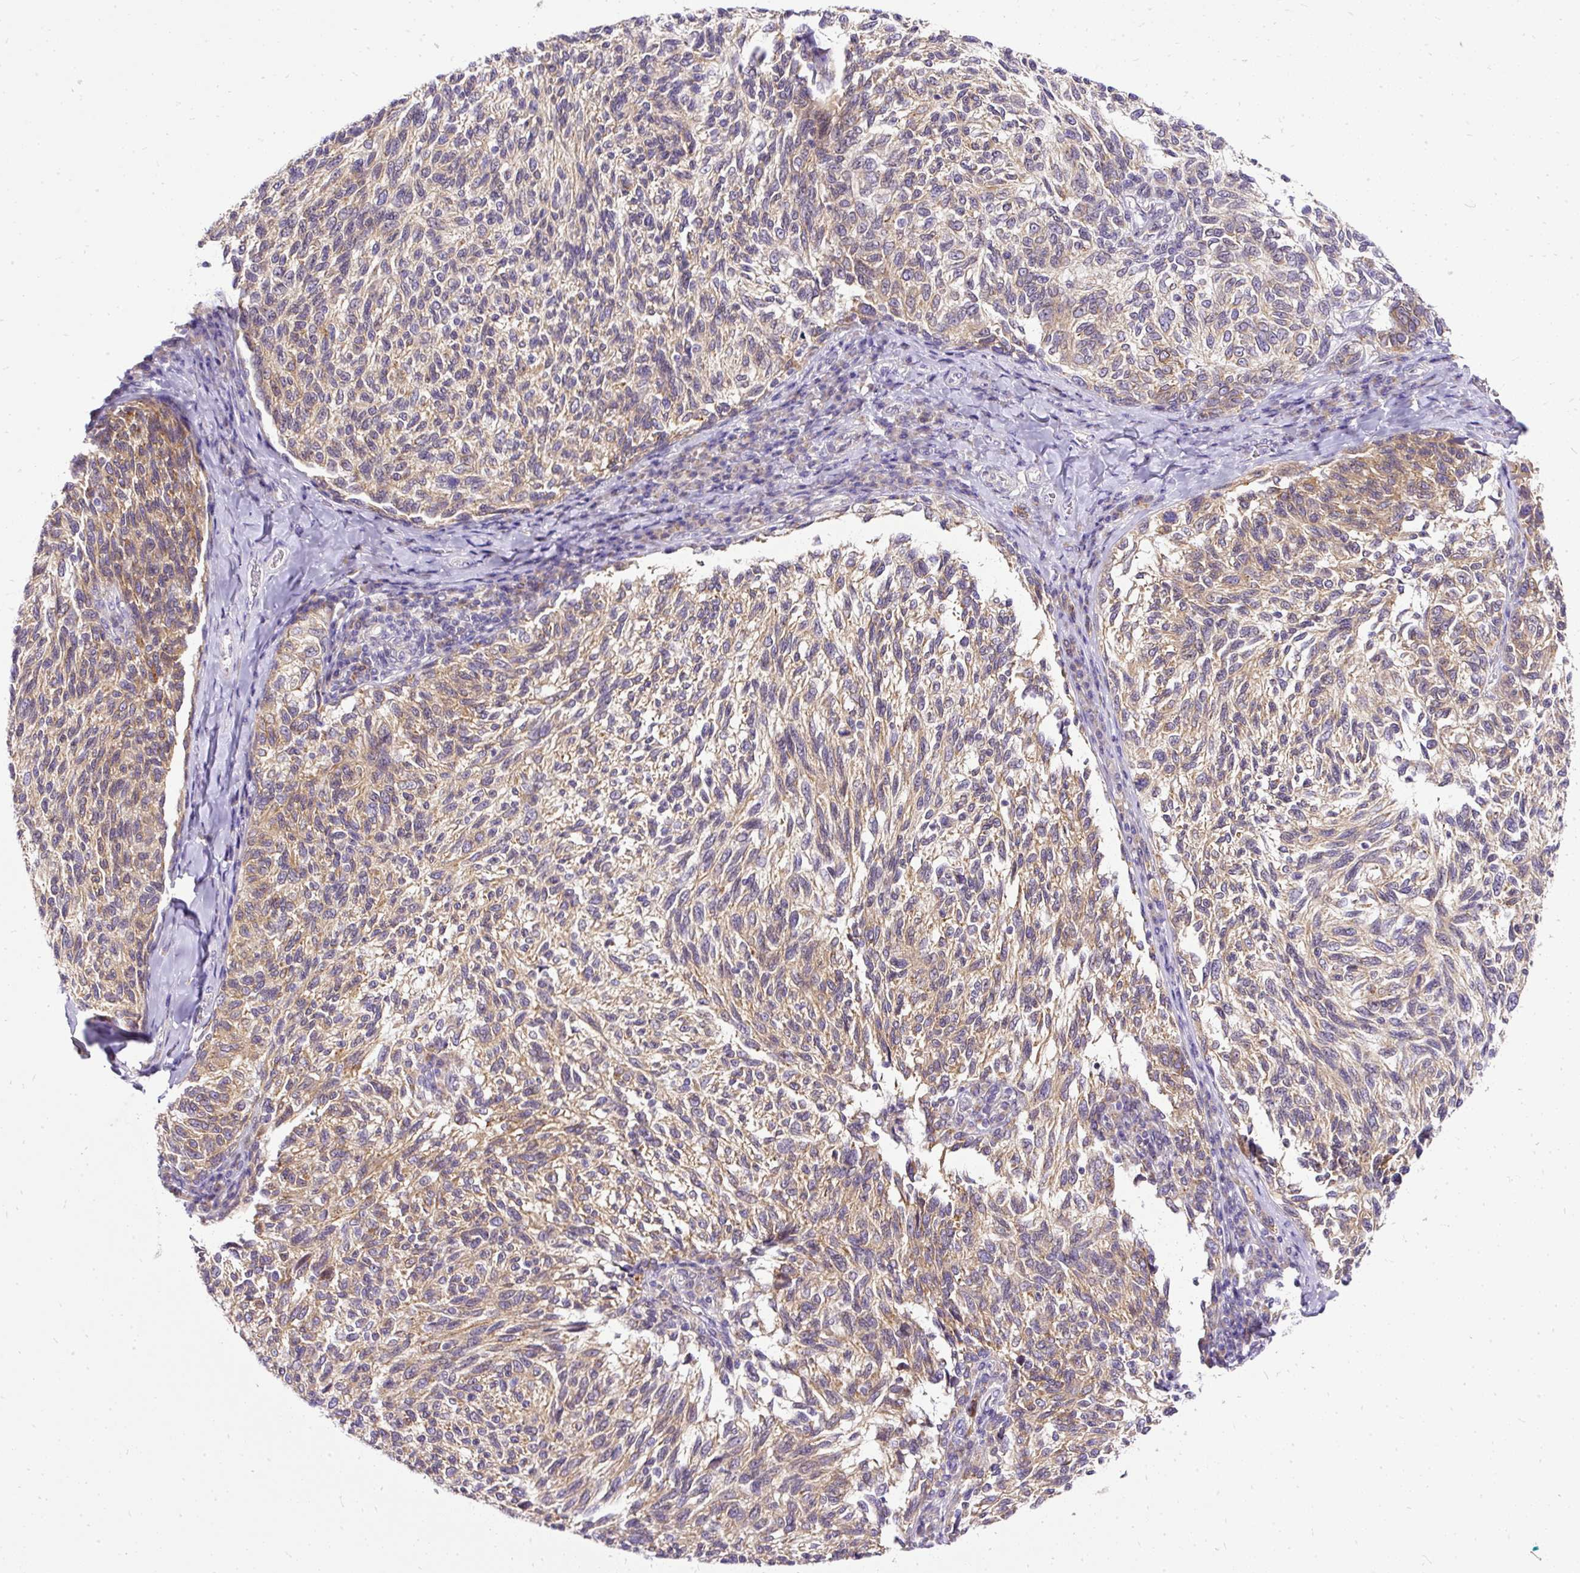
{"staining": {"intensity": "moderate", "quantity": "25%-75%", "location": "cytoplasmic/membranous"}, "tissue": "melanoma", "cell_type": "Tumor cells", "image_type": "cancer", "snomed": [{"axis": "morphology", "description": "Malignant melanoma, NOS"}, {"axis": "topography", "description": "Skin"}], "caption": "A high-resolution micrograph shows IHC staining of melanoma, which demonstrates moderate cytoplasmic/membranous staining in approximately 25%-75% of tumor cells.", "gene": "AMFR", "patient": {"sex": "female", "age": 73}}